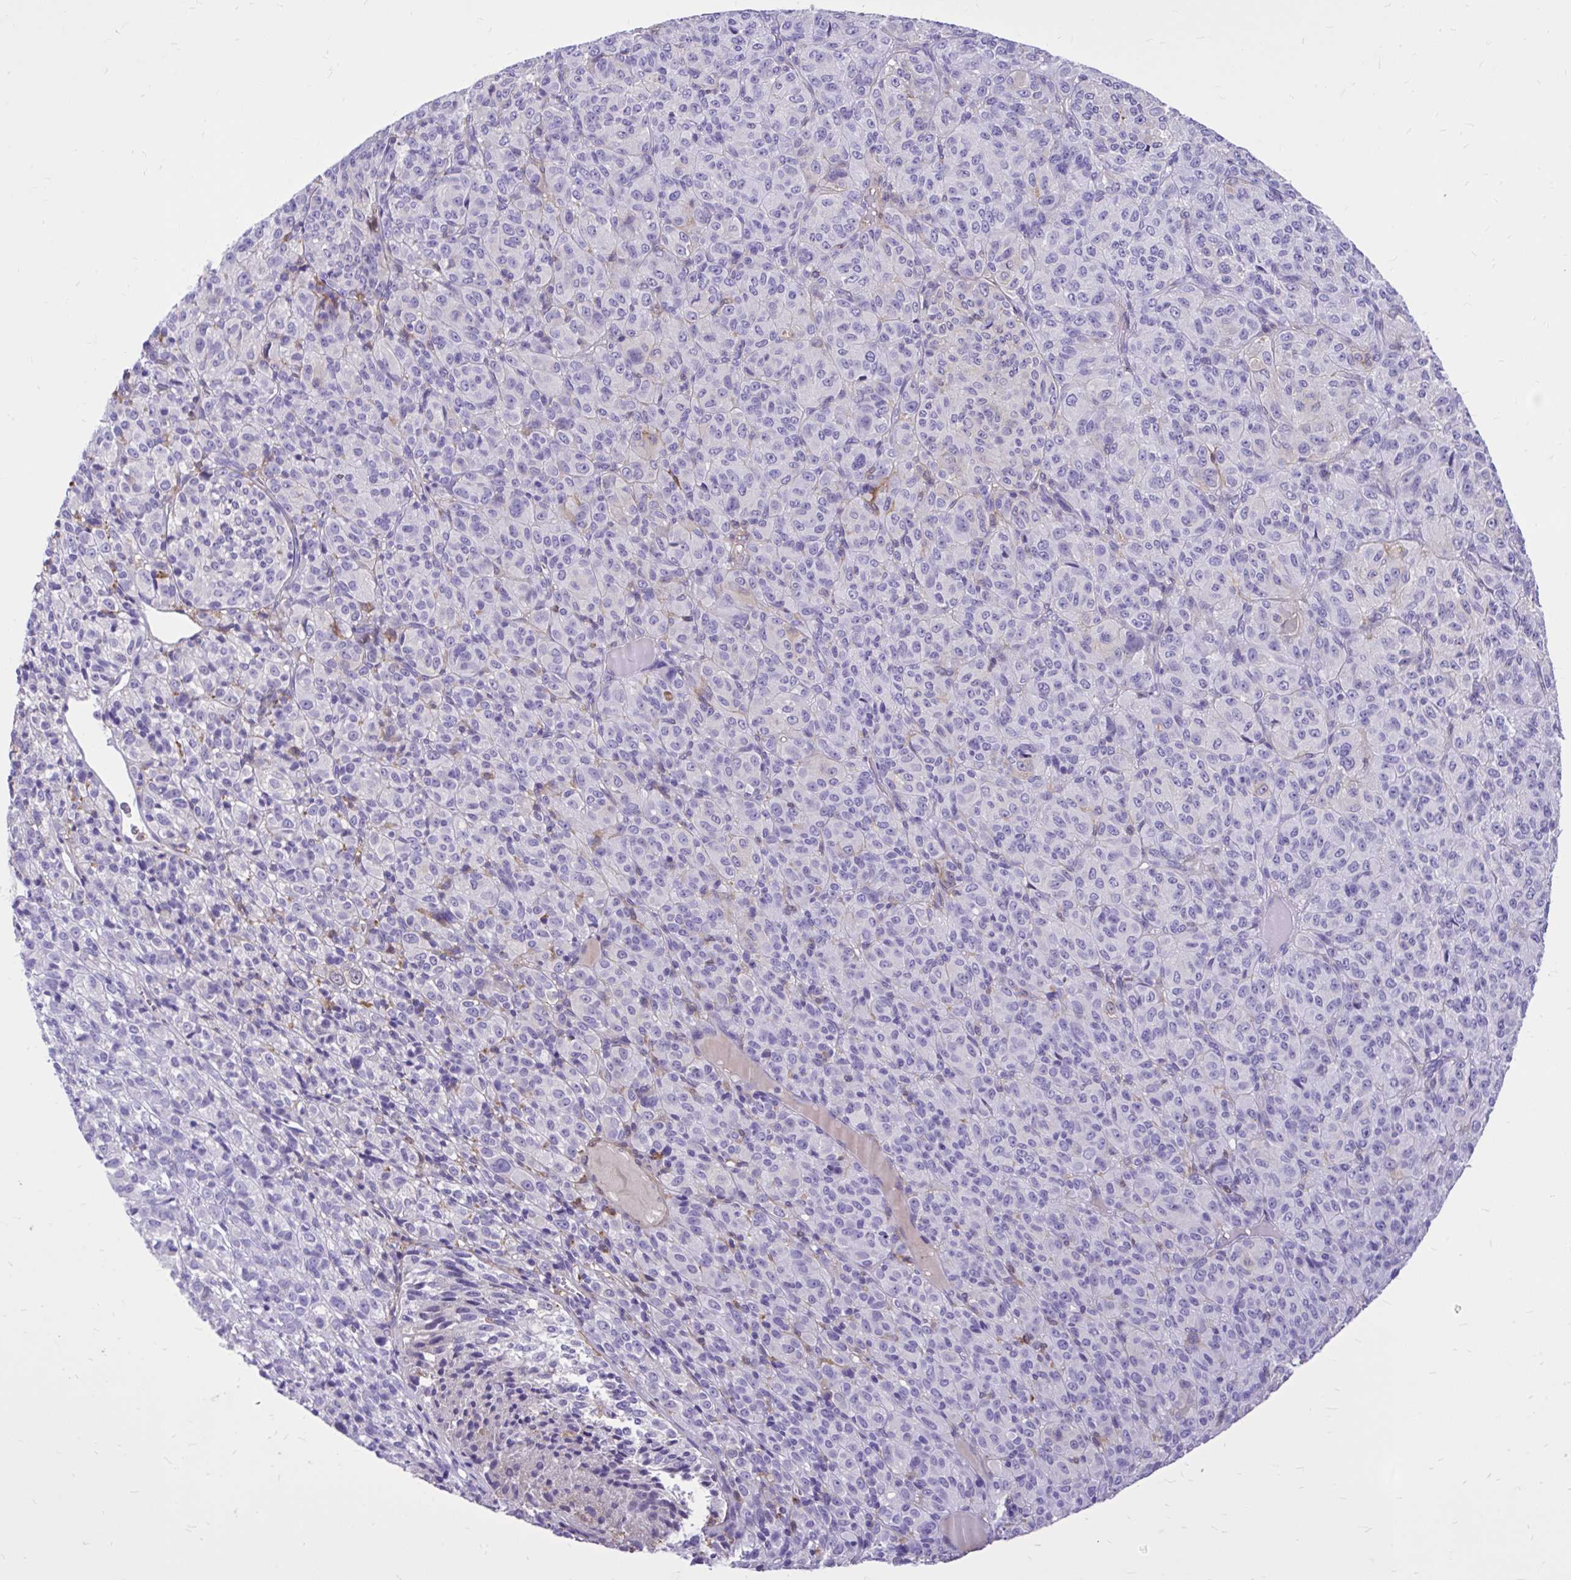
{"staining": {"intensity": "negative", "quantity": "none", "location": "none"}, "tissue": "melanoma", "cell_type": "Tumor cells", "image_type": "cancer", "snomed": [{"axis": "morphology", "description": "Malignant melanoma, Metastatic site"}, {"axis": "topography", "description": "Brain"}], "caption": "IHC image of melanoma stained for a protein (brown), which exhibits no positivity in tumor cells. (Brightfield microscopy of DAB (3,3'-diaminobenzidine) immunohistochemistry at high magnification).", "gene": "TLR7", "patient": {"sex": "female", "age": 56}}